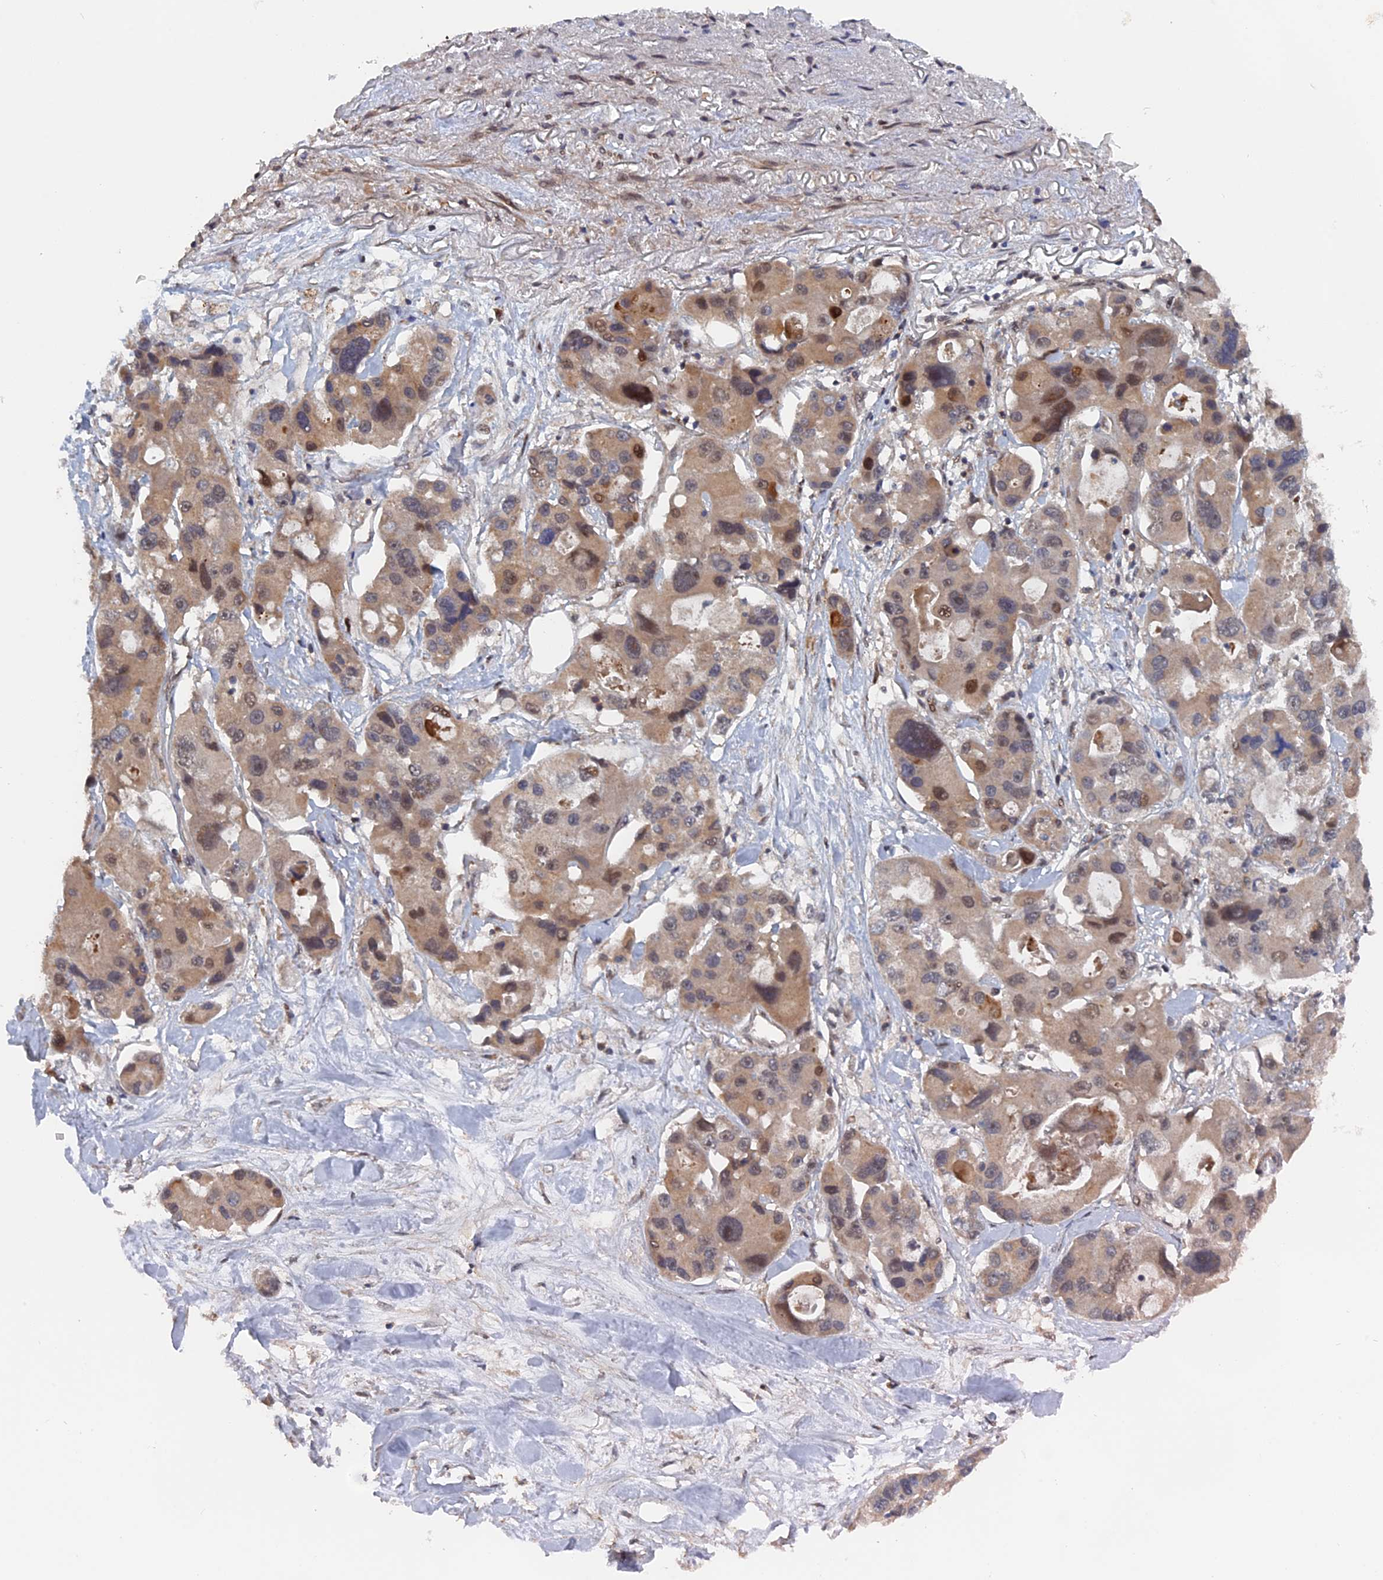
{"staining": {"intensity": "moderate", "quantity": "<25%", "location": "nuclear"}, "tissue": "lung cancer", "cell_type": "Tumor cells", "image_type": "cancer", "snomed": [{"axis": "morphology", "description": "Adenocarcinoma, NOS"}, {"axis": "topography", "description": "Lung"}], "caption": "Lung cancer stained for a protein shows moderate nuclear positivity in tumor cells. Nuclei are stained in blue.", "gene": "ELOVL6", "patient": {"sex": "female", "age": 54}}